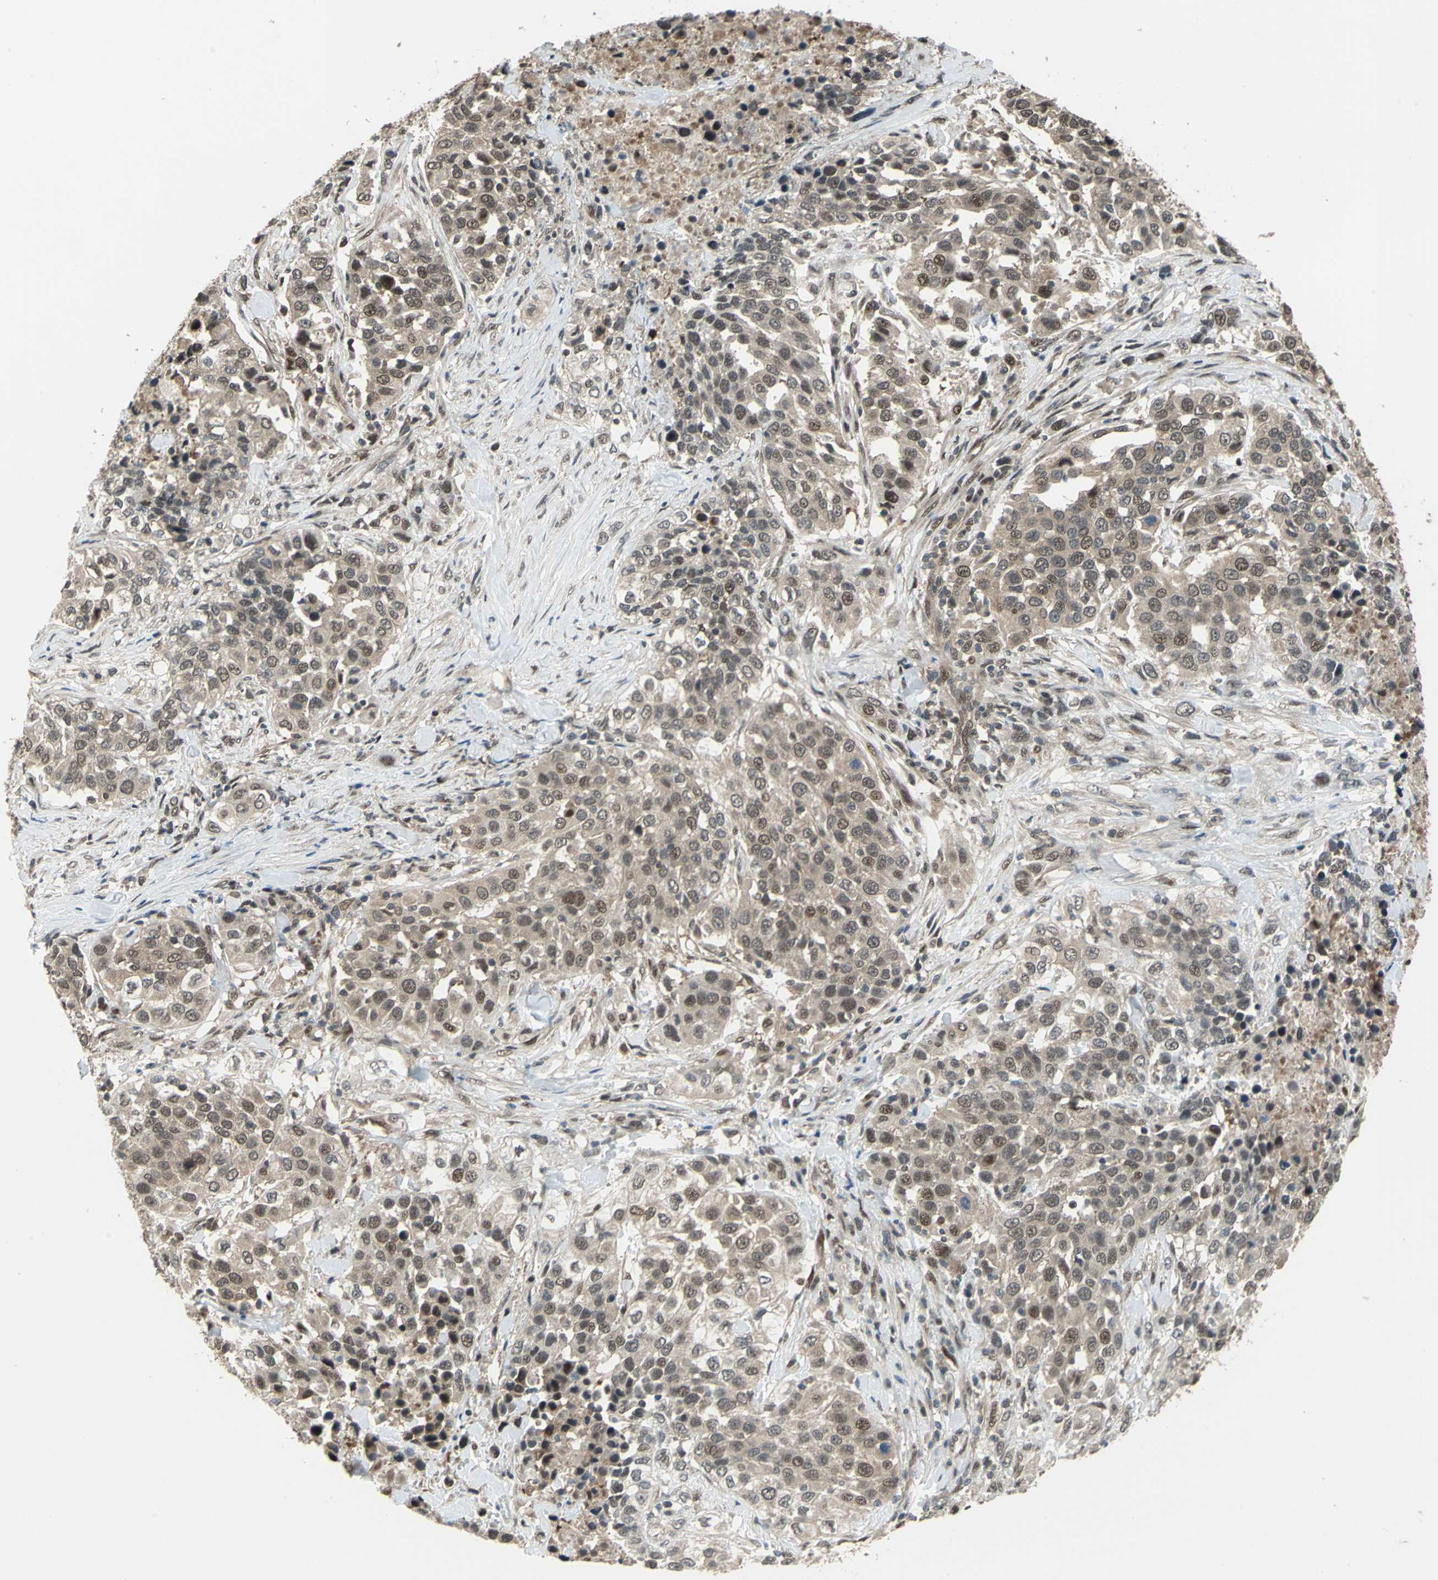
{"staining": {"intensity": "weak", "quantity": ">75%", "location": "cytoplasmic/membranous,nuclear"}, "tissue": "urothelial cancer", "cell_type": "Tumor cells", "image_type": "cancer", "snomed": [{"axis": "morphology", "description": "Urothelial carcinoma, High grade"}, {"axis": "topography", "description": "Urinary bladder"}], "caption": "Urothelial carcinoma (high-grade) stained with immunohistochemistry exhibits weak cytoplasmic/membranous and nuclear expression in about >75% of tumor cells.", "gene": "COPS5", "patient": {"sex": "female", "age": 80}}